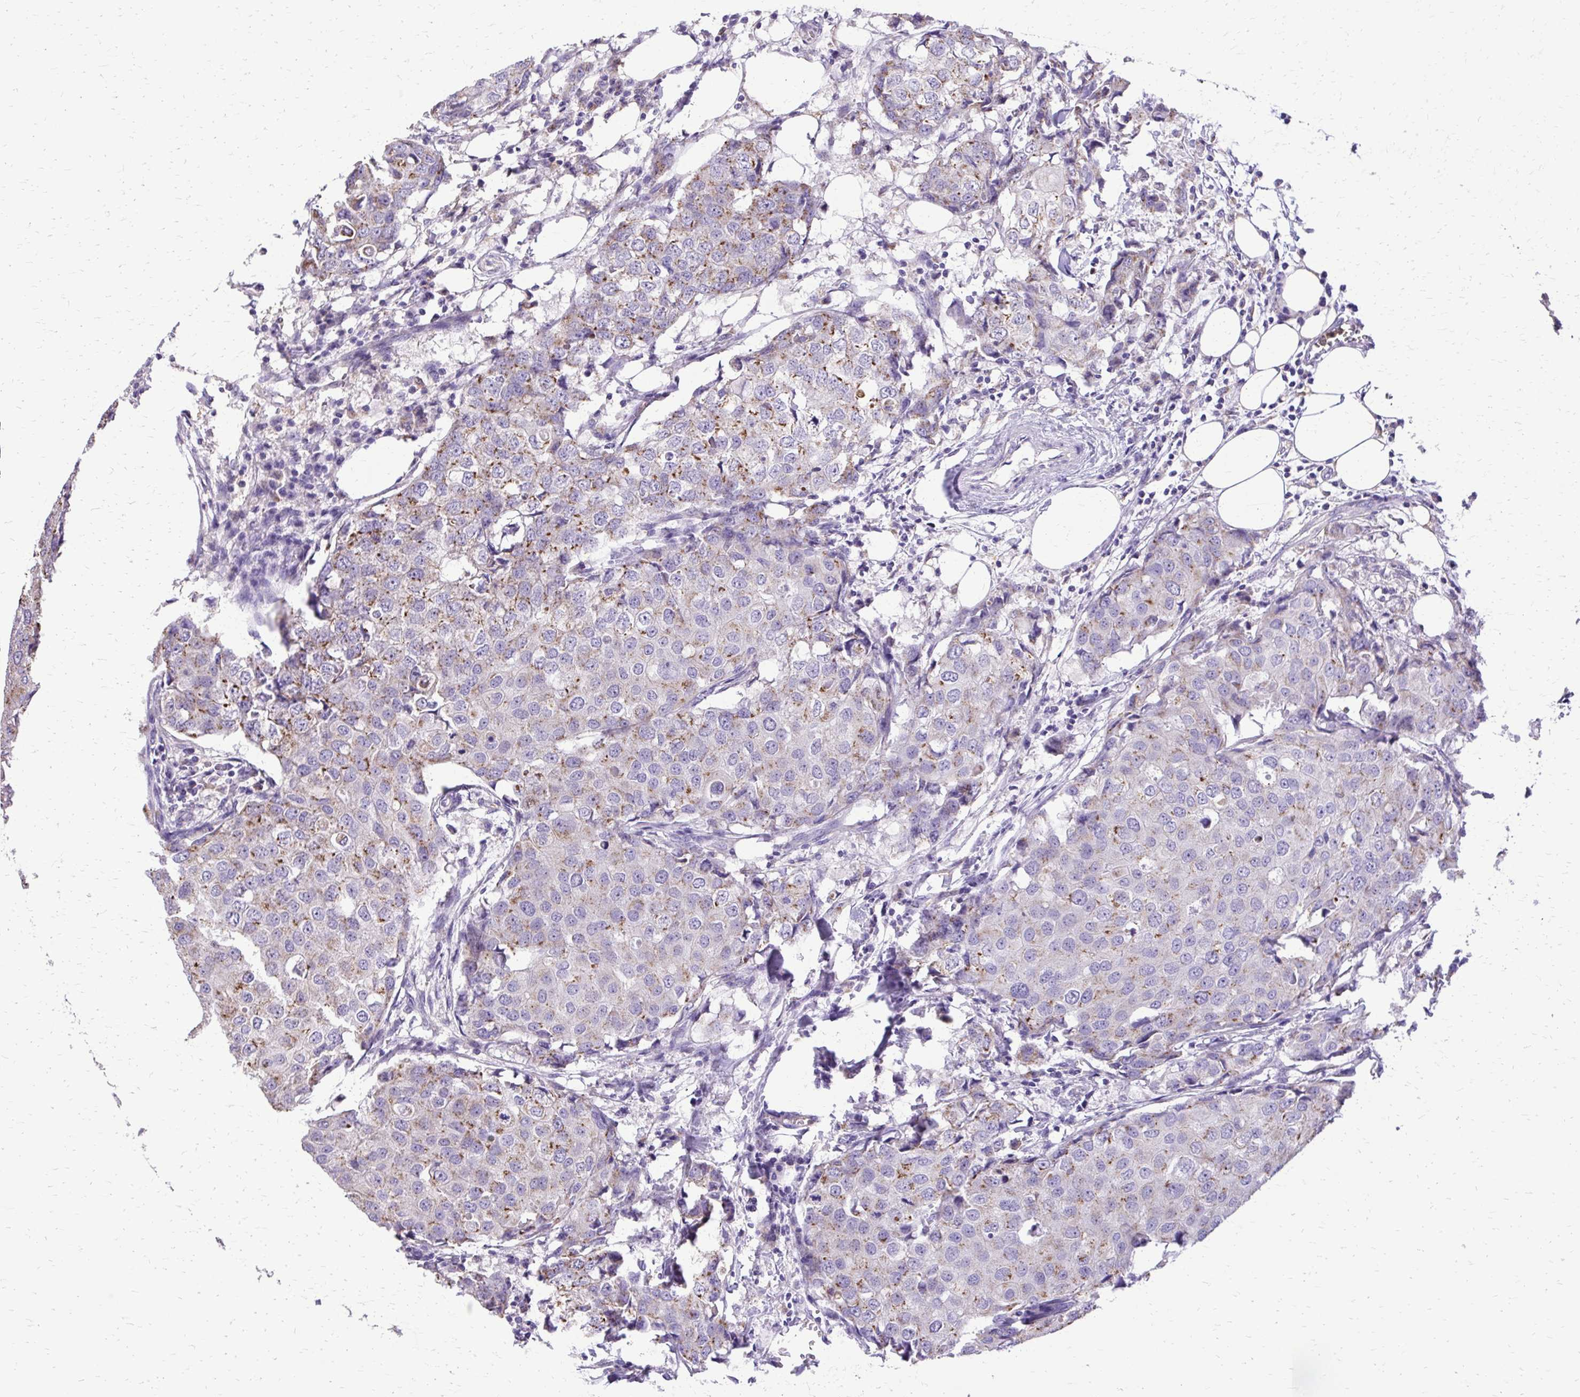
{"staining": {"intensity": "weak", "quantity": "25%-75%", "location": "cytoplasmic/membranous"}, "tissue": "breast cancer", "cell_type": "Tumor cells", "image_type": "cancer", "snomed": [{"axis": "morphology", "description": "Duct carcinoma"}, {"axis": "topography", "description": "Breast"}], "caption": "Brown immunohistochemical staining in human breast invasive ductal carcinoma exhibits weak cytoplasmic/membranous positivity in about 25%-75% of tumor cells.", "gene": "CAT", "patient": {"sex": "female", "age": 27}}